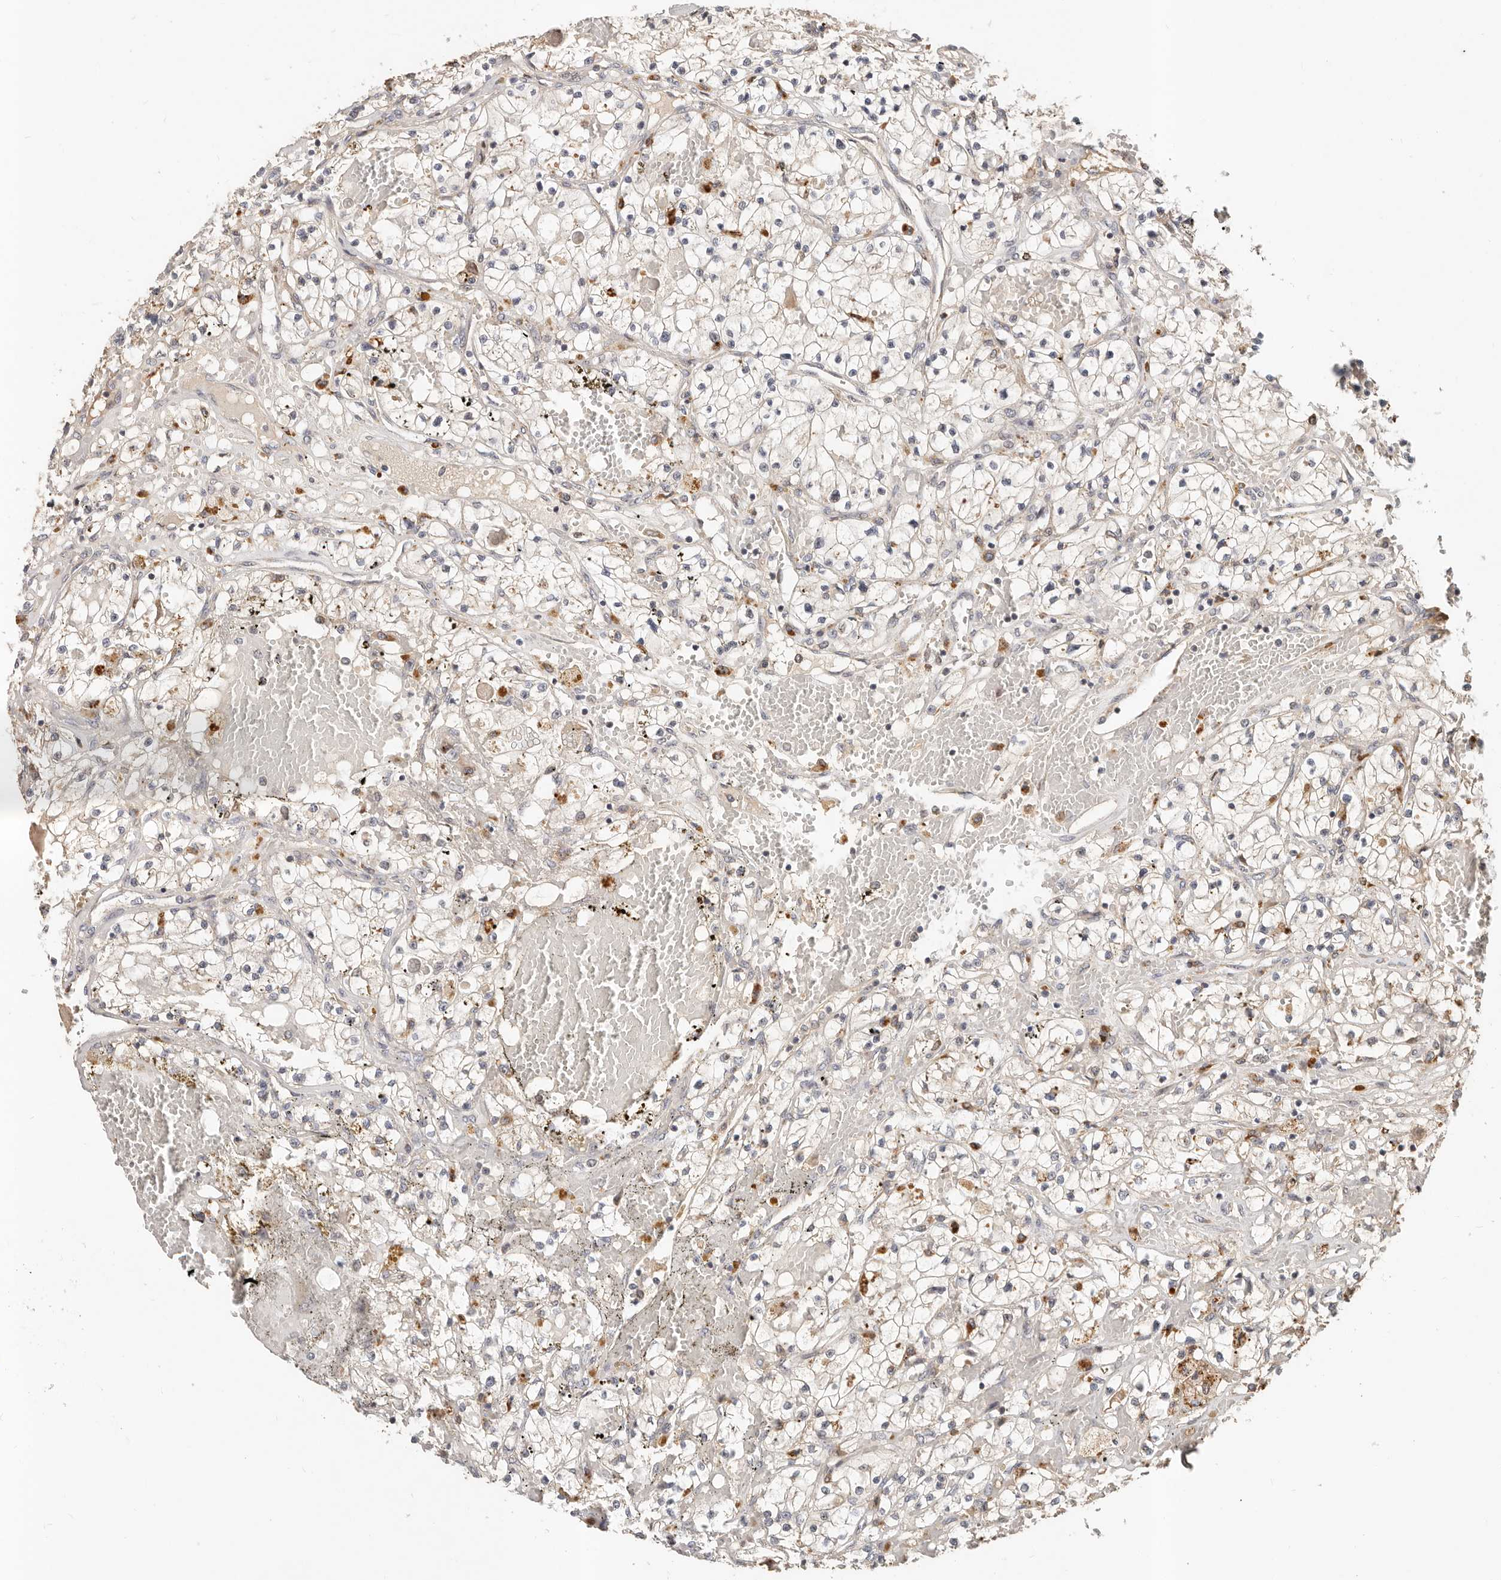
{"staining": {"intensity": "negative", "quantity": "none", "location": "none"}, "tissue": "renal cancer", "cell_type": "Tumor cells", "image_type": "cancer", "snomed": [{"axis": "morphology", "description": "Normal tissue, NOS"}, {"axis": "morphology", "description": "Adenocarcinoma, NOS"}, {"axis": "topography", "description": "Kidney"}], "caption": "This is an IHC histopathology image of renal adenocarcinoma. There is no positivity in tumor cells.", "gene": "ZRANB1", "patient": {"sex": "male", "age": 68}}